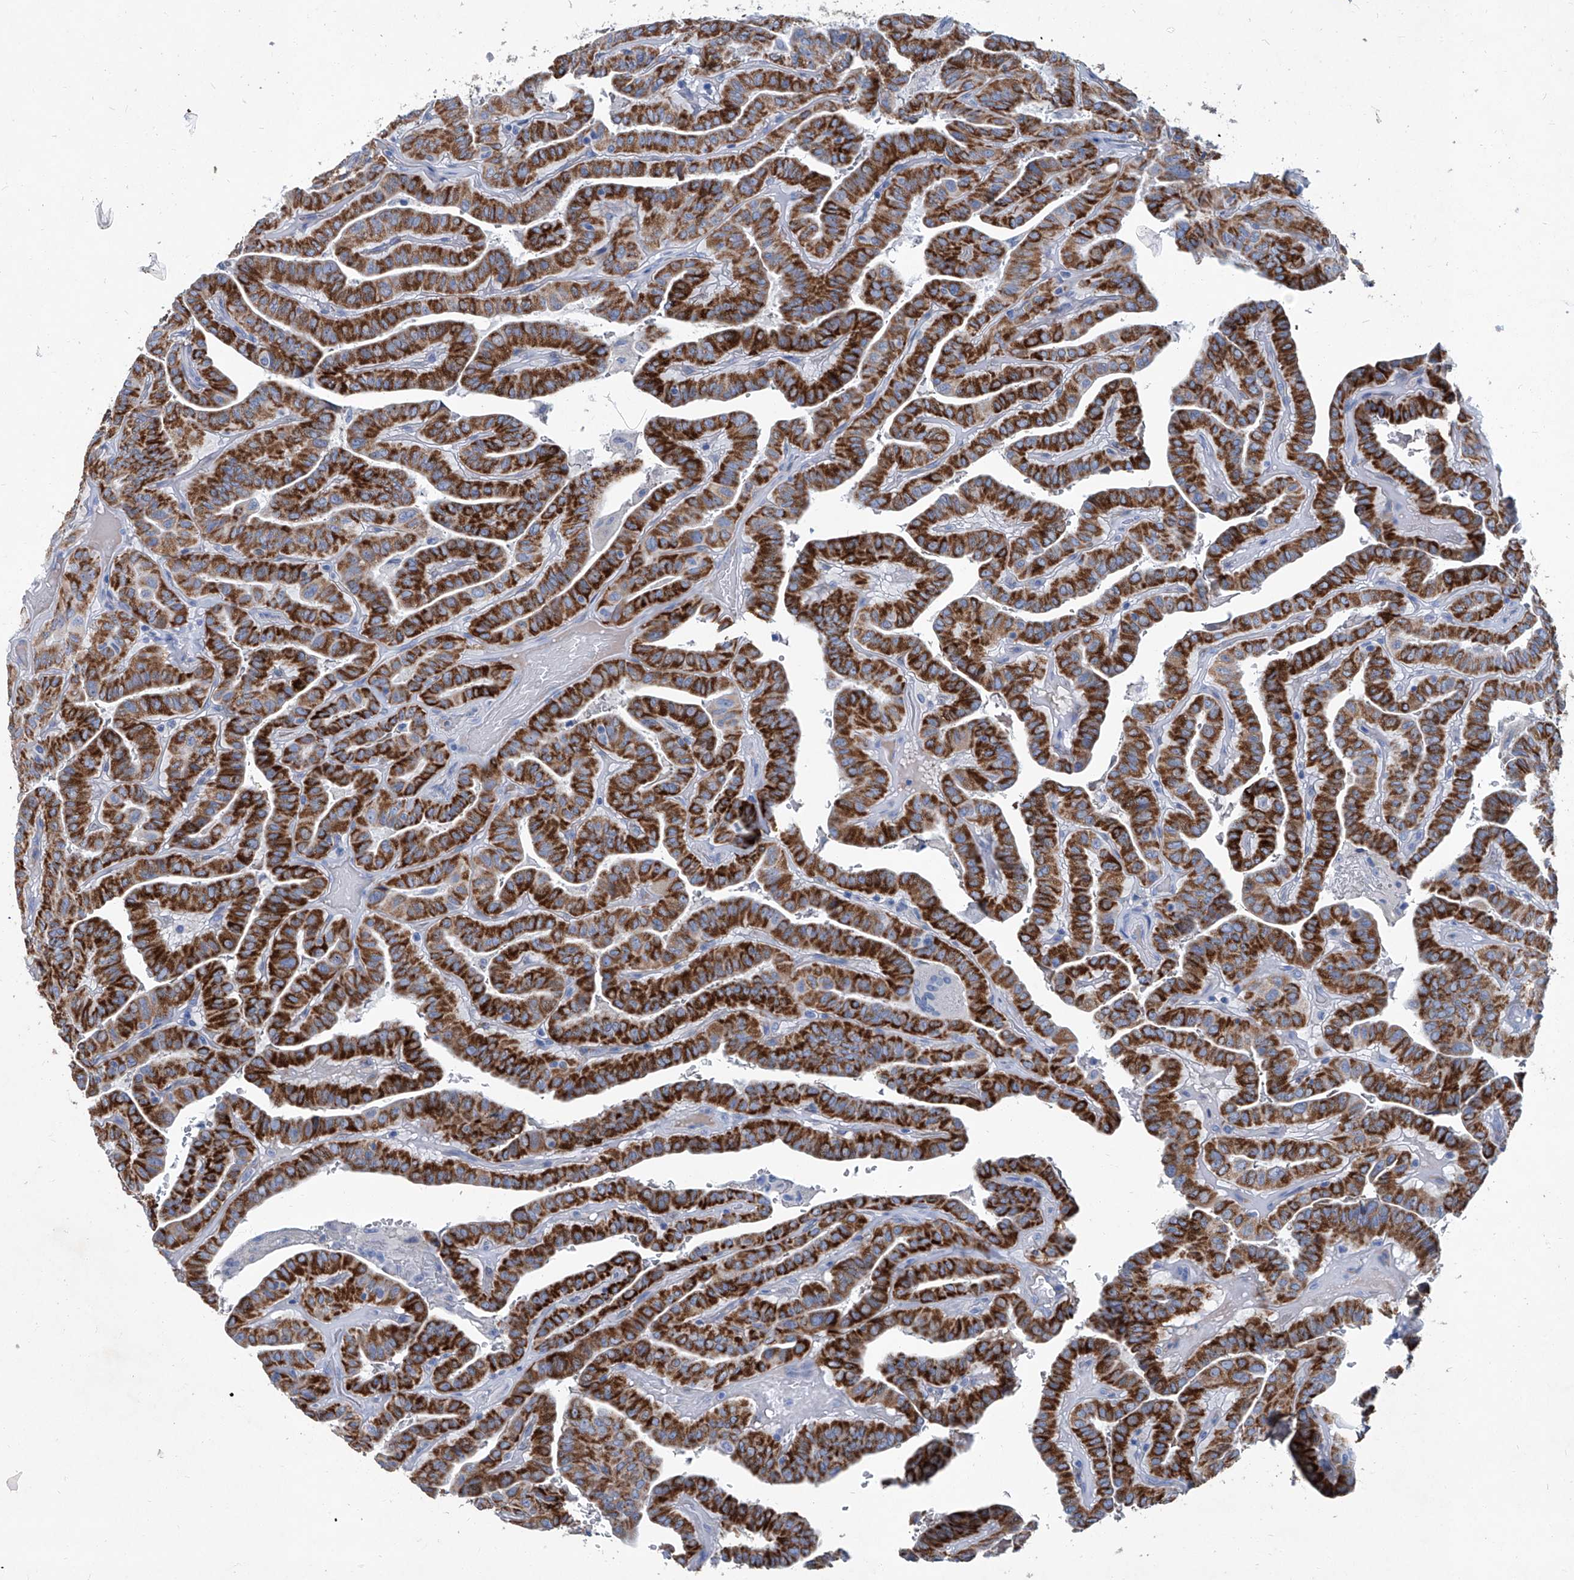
{"staining": {"intensity": "strong", "quantity": ">75%", "location": "cytoplasmic/membranous"}, "tissue": "thyroid cancer", "cell_type": "Tumor cells", "image_type": "cancer", "snomed": [{"axis": "morphology", "description": "Papillary adenocarcinoma, NOS"}, {"axis": "topography", "description": "Thyroid gland"}], "caption": "Thyroid cancer stained with DAB (3,3'-diaminobenzidine) IHC reveals high levels of strong cytoplasmic/membranous staining in about >75% of tumor cells.", "gene": "MTARC1", "patient": {"sex": "male", "age": 77}}